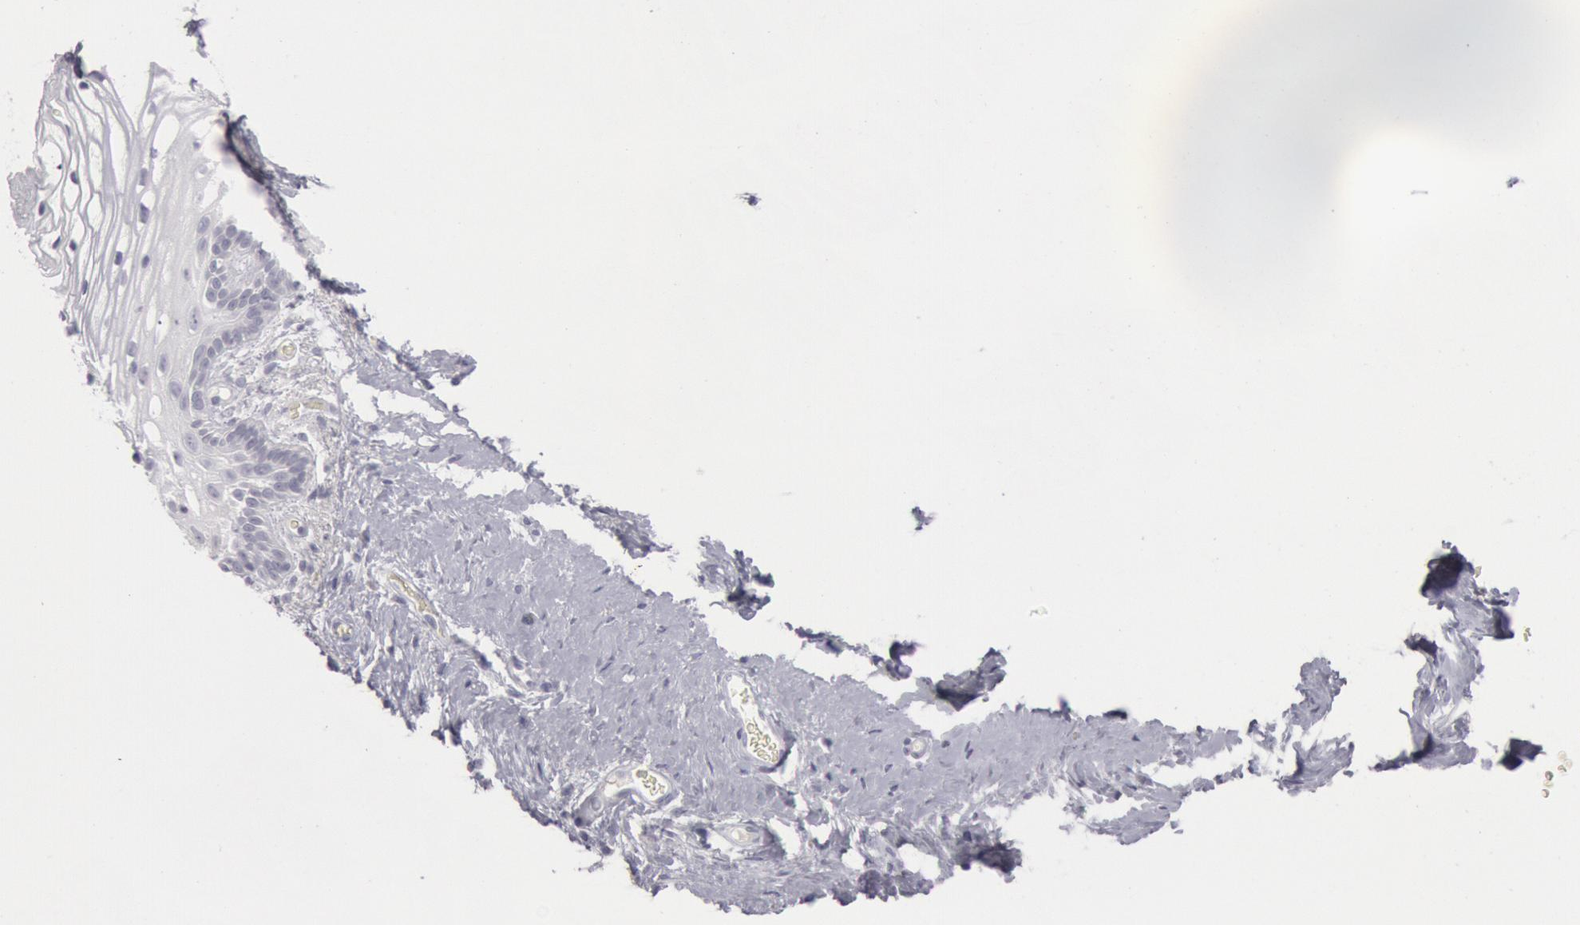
{"staining": {"intensity": "negative", "quantity": "none", "location": "none"}, "tissue": "vagina", "cell_type": "Squamous epithelial cells", "image_type": "normal", "snomed": [{"axis": "morphology", "description": "Normal tissue, NOS"}, {"axis": "topography", "description": "Vagina"}], "caption": "The photomicrograph reveals no significant staining in squamous epithelial cells of vagina.", "gene": "KRT16", "patient": {"sex": "female", "age": 61}}